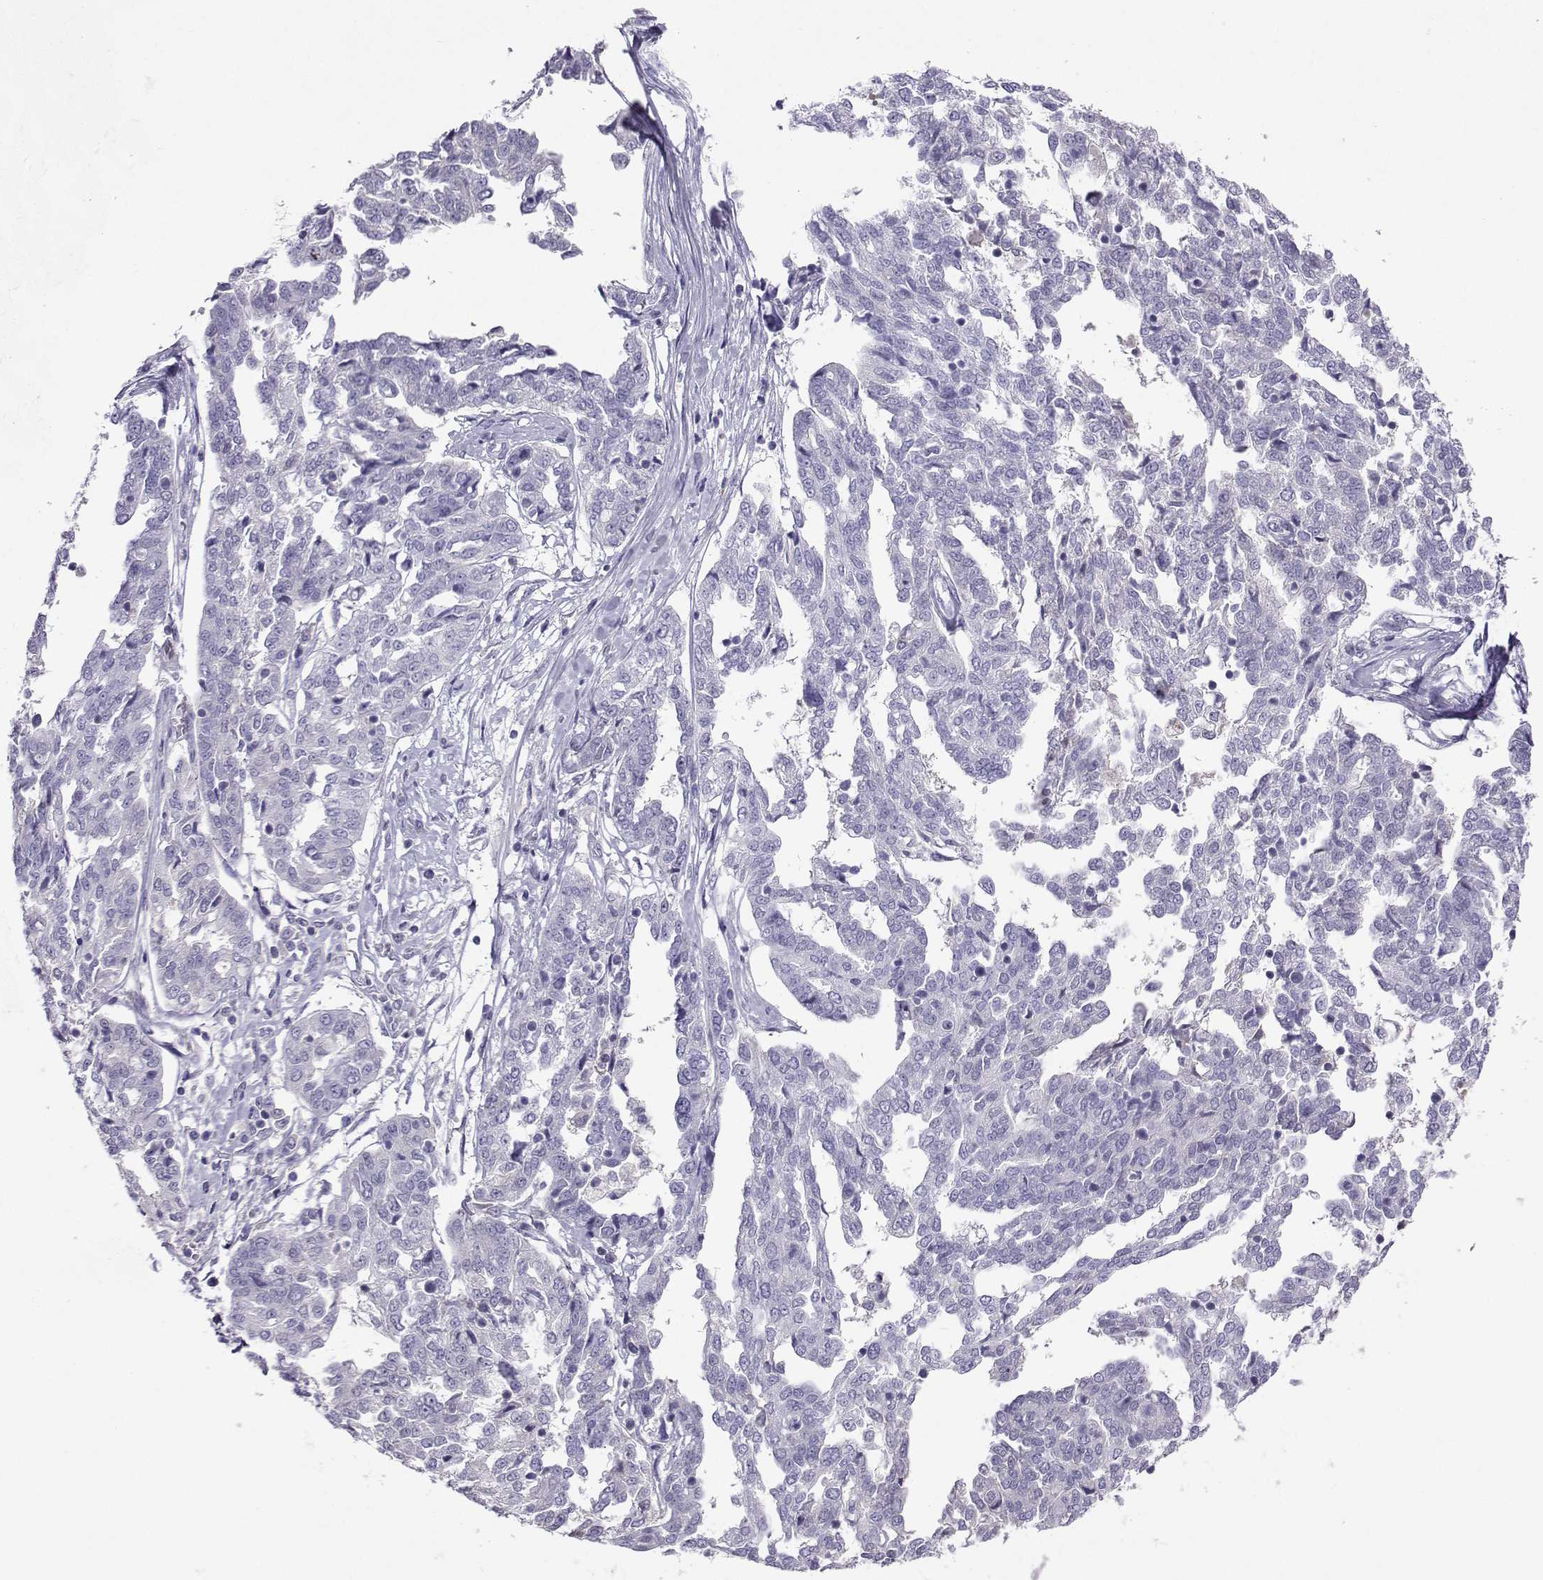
{"staining": {"intensity": "negative", "quantity": "none", "location": "none"}, "tissue": "ovarian cancer", "cell_type": "Tumor cells", "image_type": "cancer", "snomed": [{"axis": "morphology", "description": "Cystadenocarcinoma, serous, NOS"}, {"axis": "topography", "description": "Ovary"}], "caption": "This is a histopathology image of immunohistochemistry (IHC) staining of serous cystadenocarcinoma (ovarian), which shows no expression in tumor cells.", "gene": "GRIK4", "patient": {"sex": "female", "age": 67}}